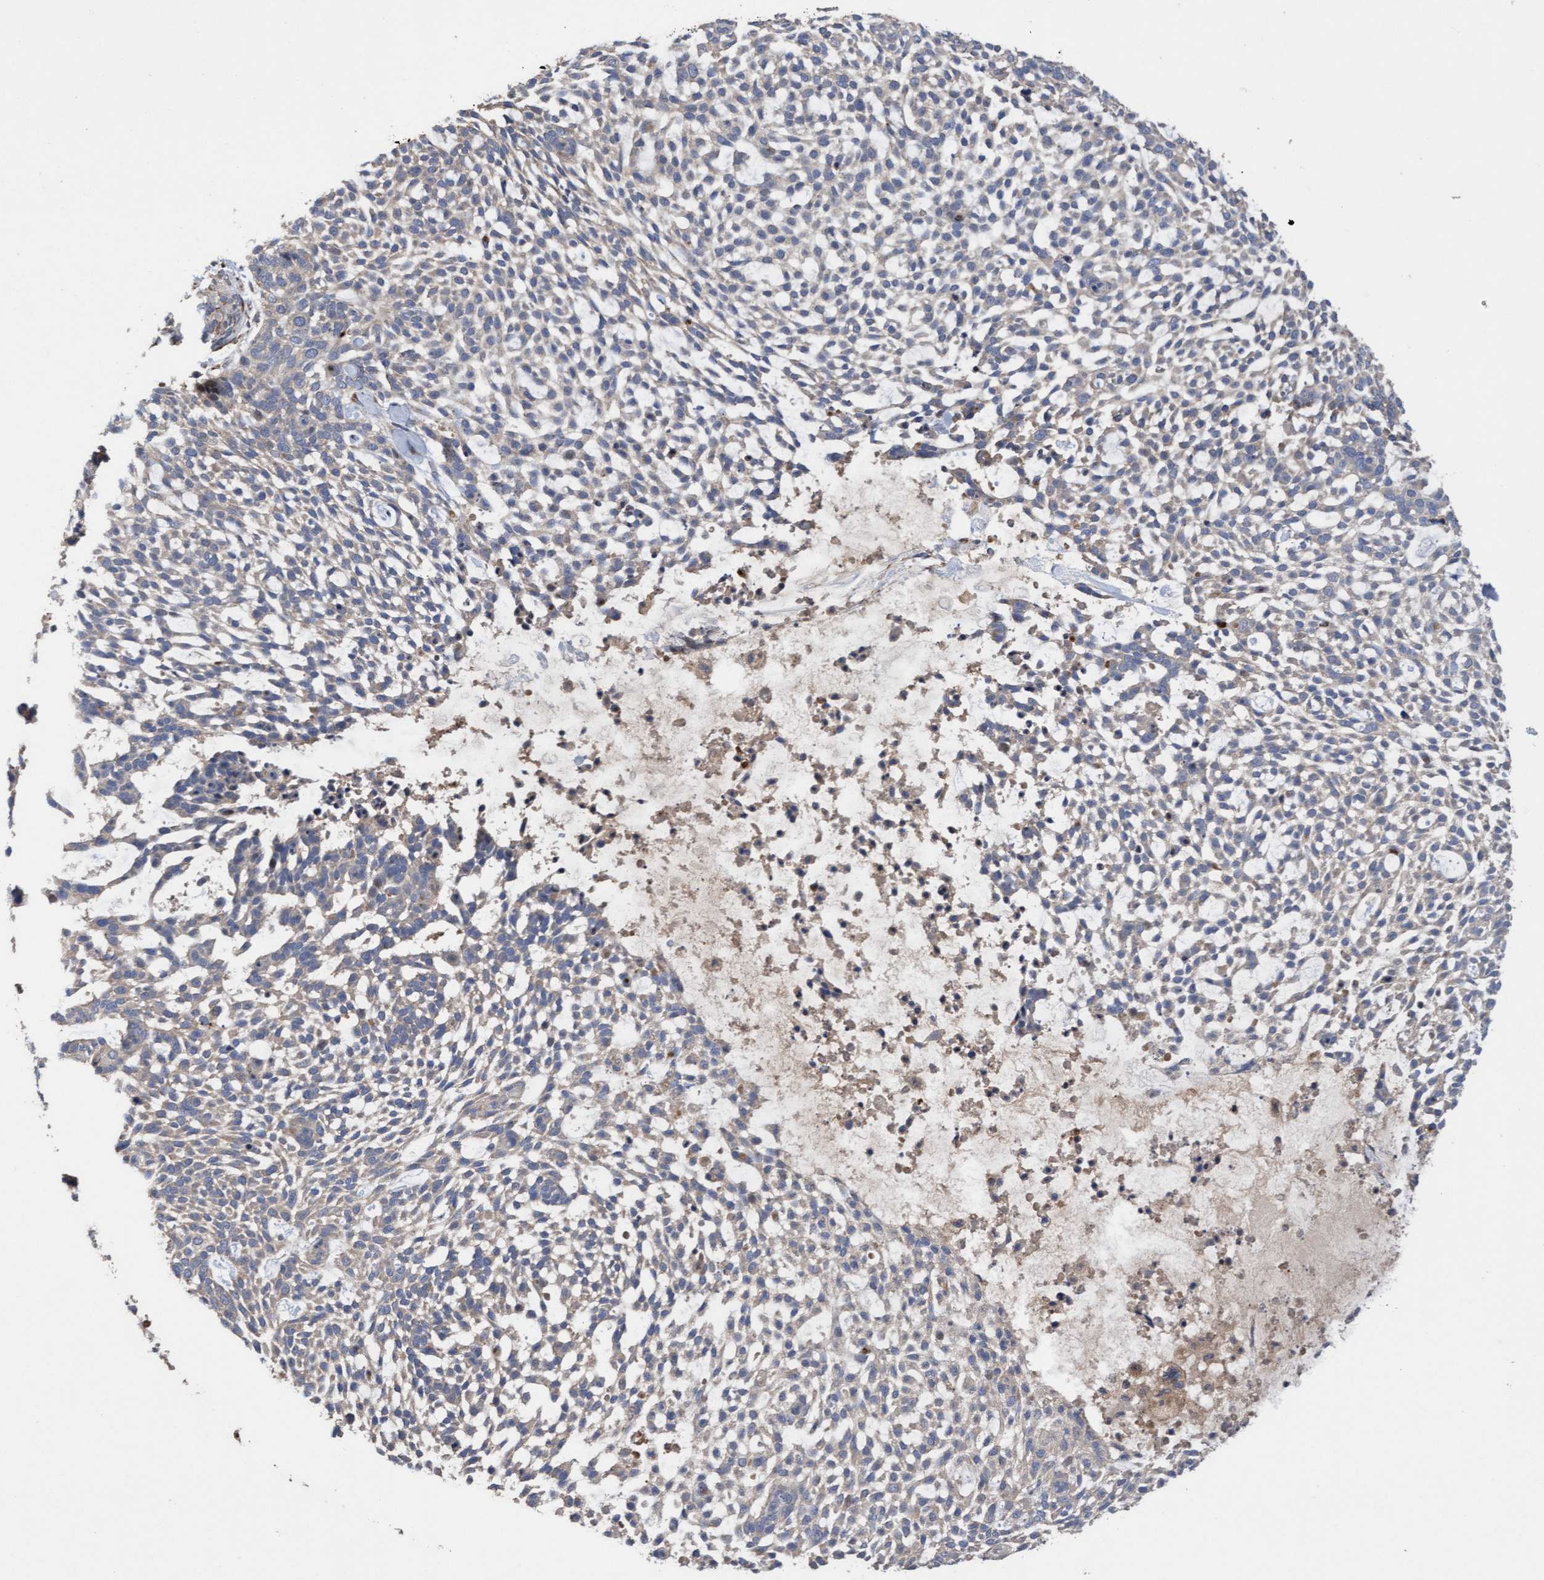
{"staining": {"intensity": "weak", "quantity": "<25%", "location": "cytoplasmic/membranous"}, "tissue": "skin cancer", "cell_type": "Tumor cells", "image_type": "cancer", "snomed": [{"axis": "morphology", "description": "Basal cell carcinoma"}, {"axis": "topography", "description": "Skin"}], "caption": "This is a micrograph of immunohistochemistry staining of skin cancer, which shows no expression in tumor cells. (DAB IHC with hematoxylin counter stain).", "gene": "ELP5", "patient": {"sex": "female", "age": 64}}